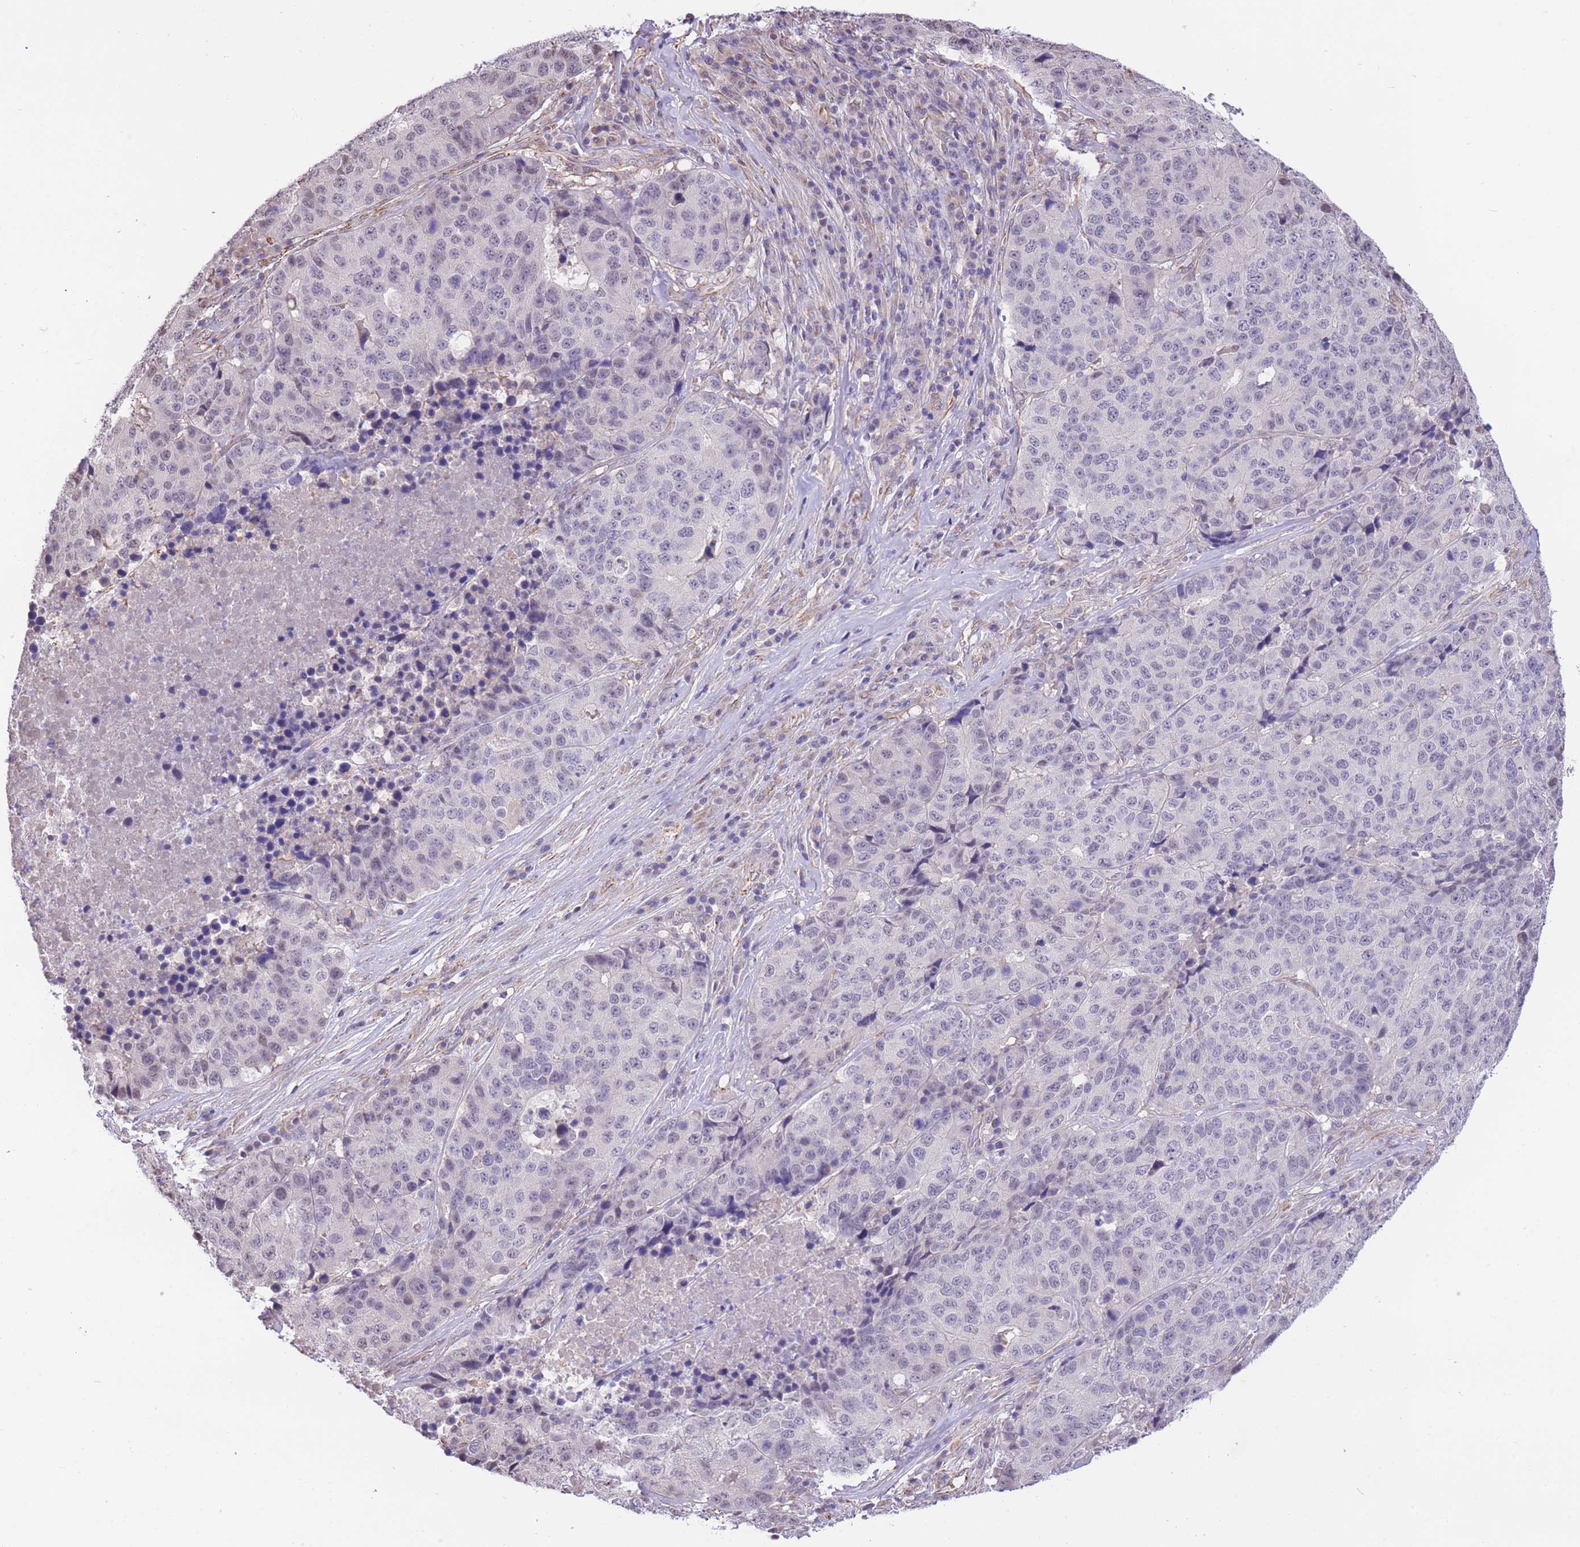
{"staining": {"intensity": "negative", "quantity": "none", "location": "none"}, "tissue": "stomach cancer", "cell_type": "Tumor cells", "image_type": "cancer", "snomed": [{"axis": "morphology", "description": "Adenocarcinoma, NOS"}, {"axis": "topography", "description": "Stomach"}], "caption": "A micrograph of human stomach cancer (adenocarcinoma) is negative for staining in tumor cells. The staining is performed using DAB (3,3'-diaminobenzidine) brown chromogen with nuclei counter-stained in using hematoxylin.", "gene": "PSG8", "patient": {"sex": "male", "age": 71}}